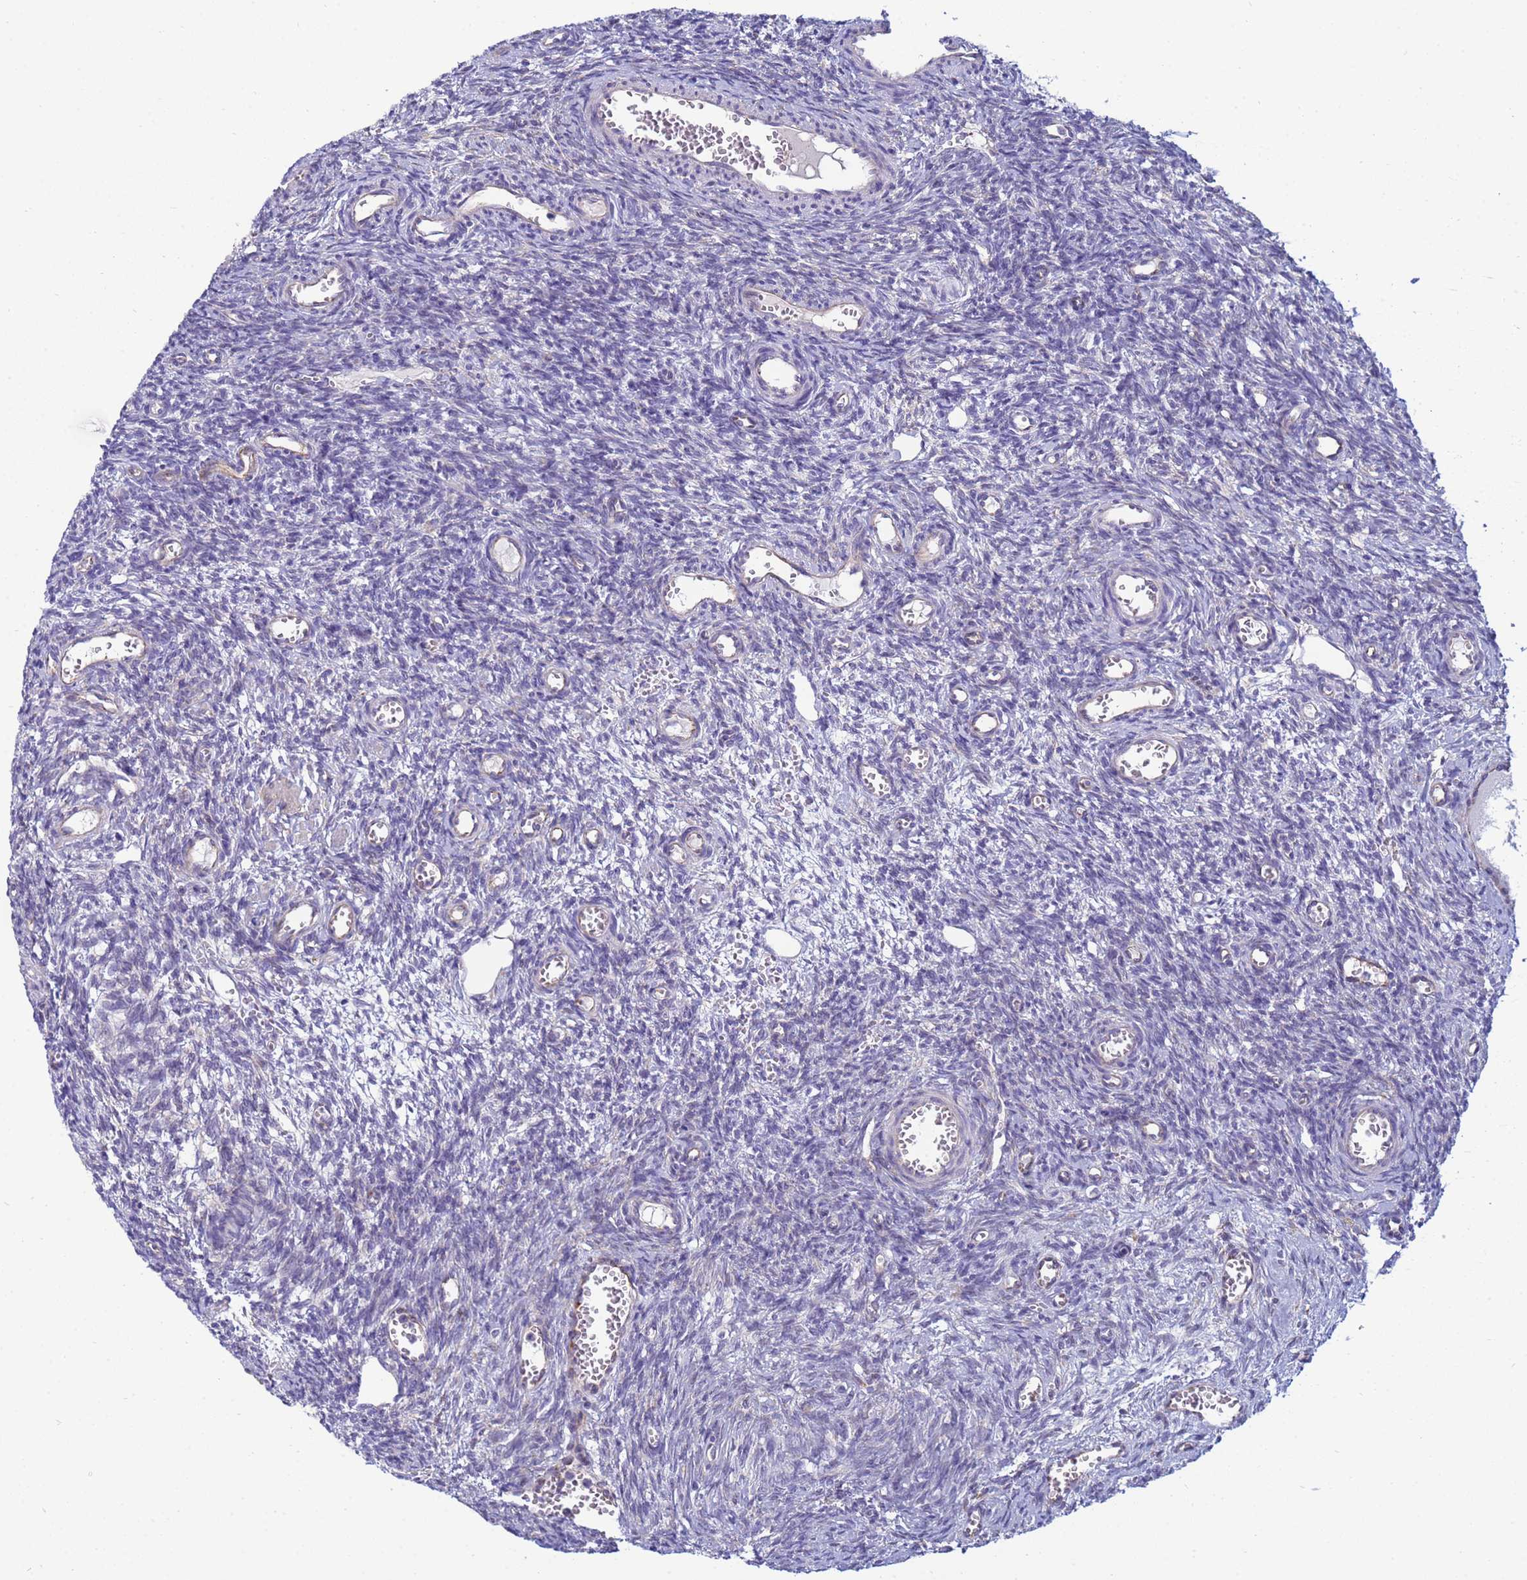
{"staining": {"intensity": "negative", "quantity": "none", "location": "none"}, "tissue": "ovary", "cell_type": "Ovarian stroma cells", "image_type": "normal", "snomed": [{"axis": "morphology", "description": "Normal tissue, NOS"}, {"axis": "topography", "description": "Ovary"}], "caption": "Image shows no significant protein expression in ovarian stroma cells of benign ovary.", "gene": "TRPC6", "patient": {"sex": "female", "age": 39}}